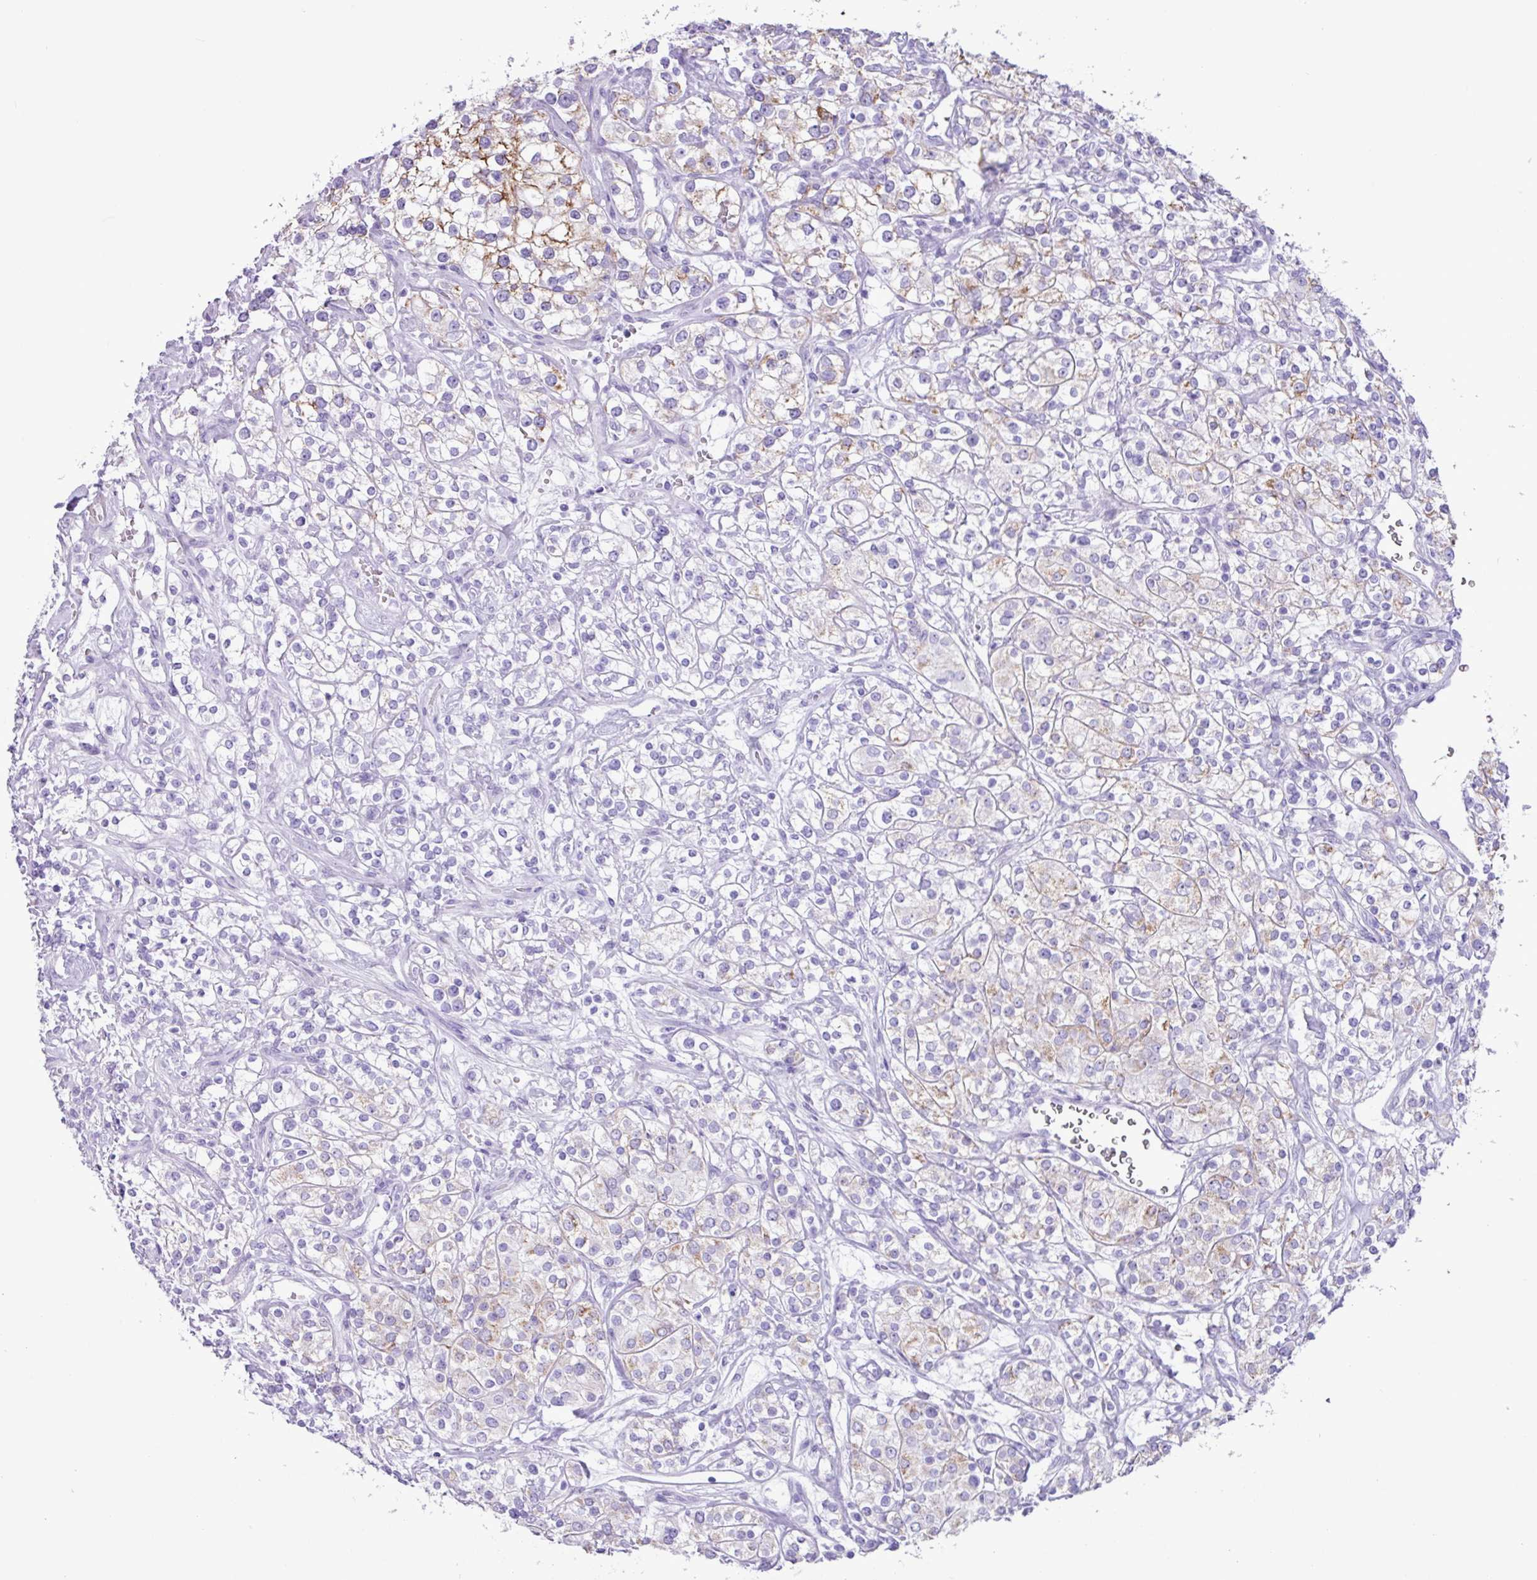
{"staining": {"intensity": "moderate", "quantity": "25%-75%", "location": "cytoplasmic/membranous"}, "tissue": "renal cancer", "cell_type": "Tumor cells", "image_type": "cancer", "snomed": [{"axis": "morphology", "description": "Adenocarcinoma, NOS"}, {"axis": "topography", "description": "Kidney"}], "caption": "Protein expression analysis of human renal cancer (adenocarcinoma) reveals moderate cytoplasmic/membranous staining in approximately 25%-75% of tumor cells.", "gene": "CKMT2", "patient": {"sex": "male", "age": 77}}